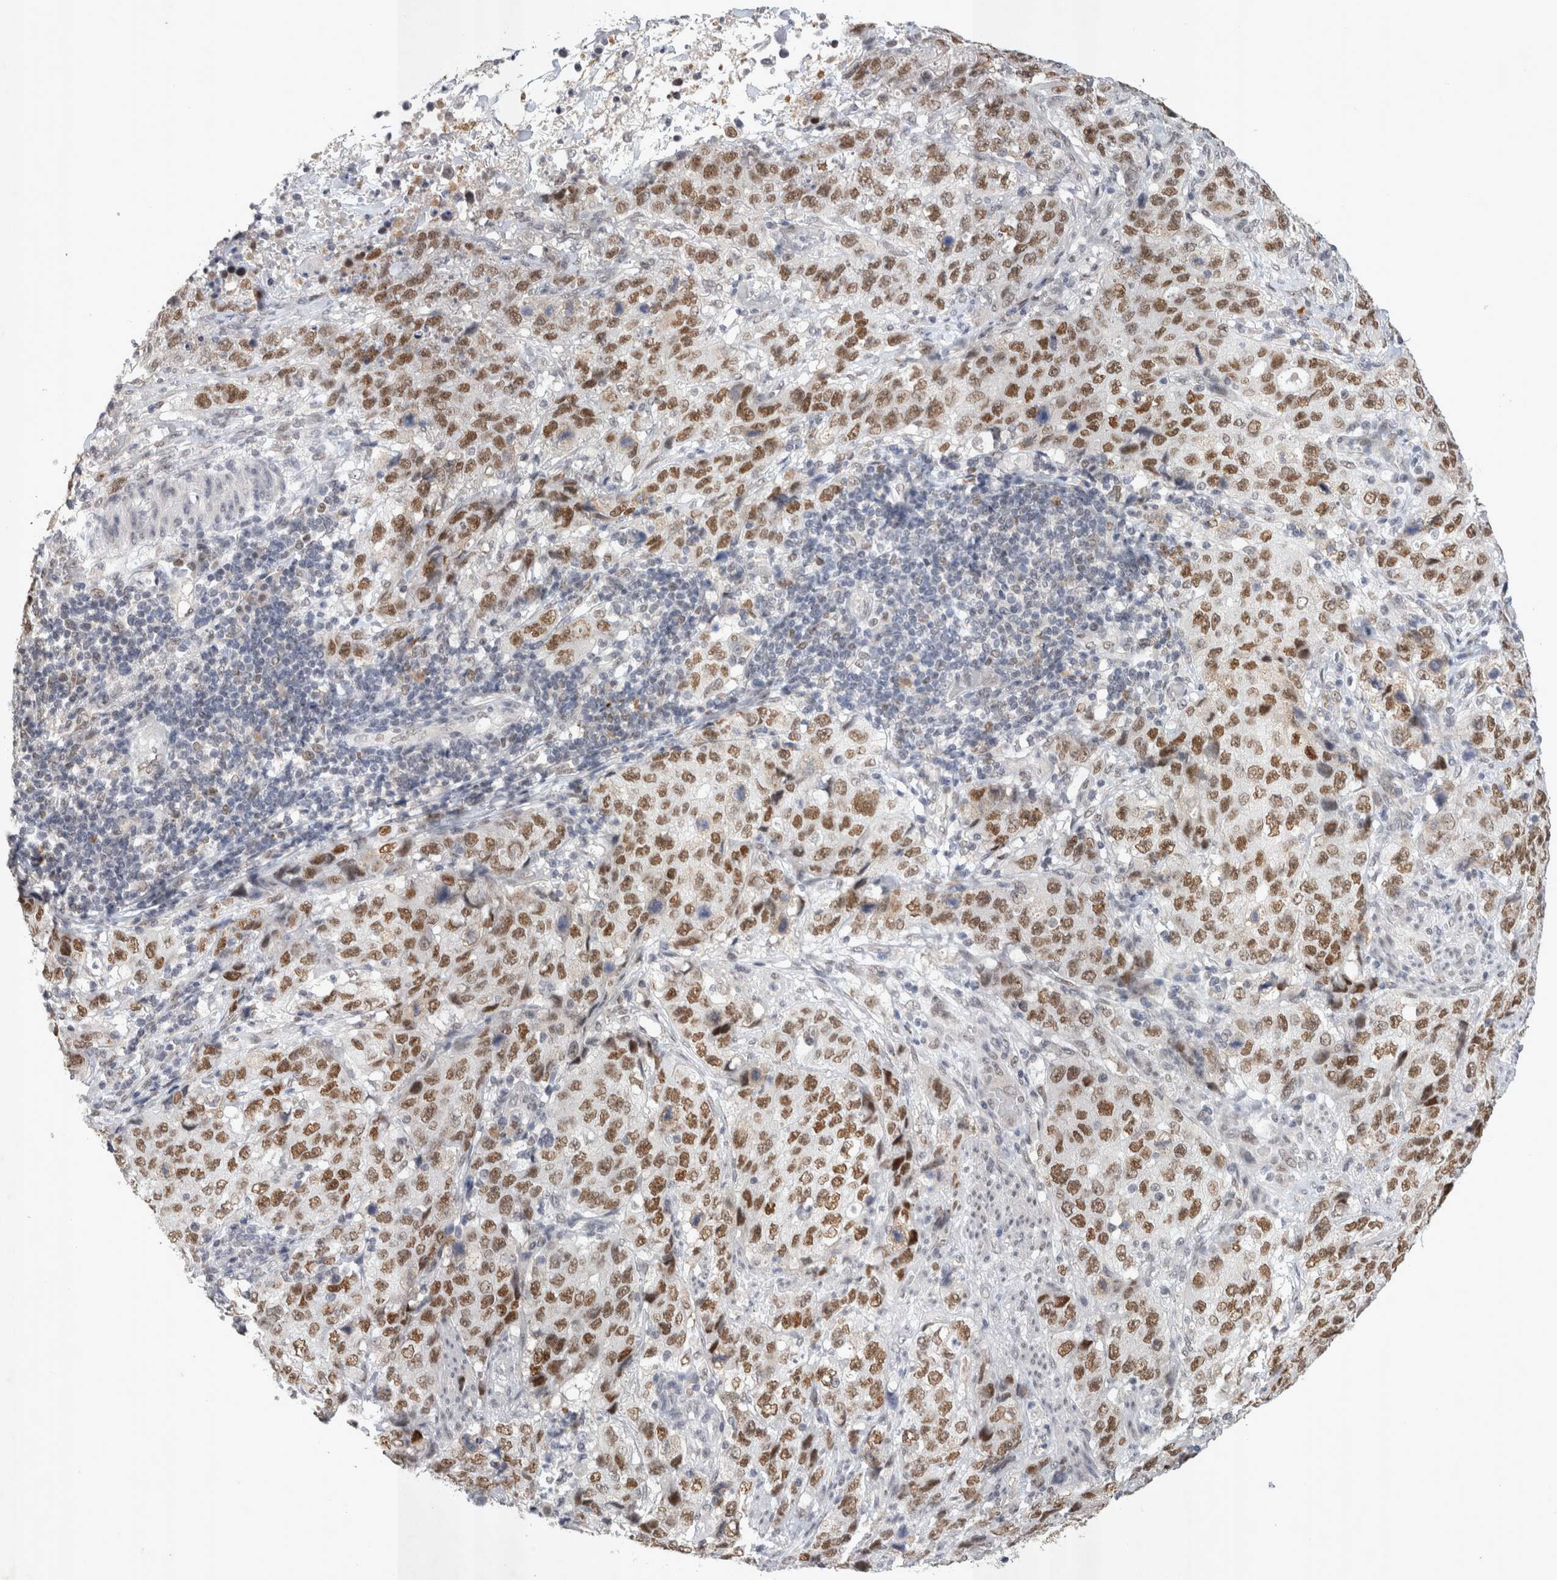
{"staining": {"intensity": "moderate", "quantity": ">75%", "location": "nuclear"}, "tissue": "stomach cancer", "cell_type": "Tumor cells", "image_type": "cancer", "snomed": [{"axis": "morphology", "description": "Adenocarcinoma, NOS"}, {"axis": "topography", "description": "Stomach"}], "caption": "Human adenocarcinoma (stomach) stained for a protein (brown) exhibits moderate nuclear positive staining in about >75% of tumor cells.", "gene": "RECQL4", "patient": {"sex": "male", "age": 48}}